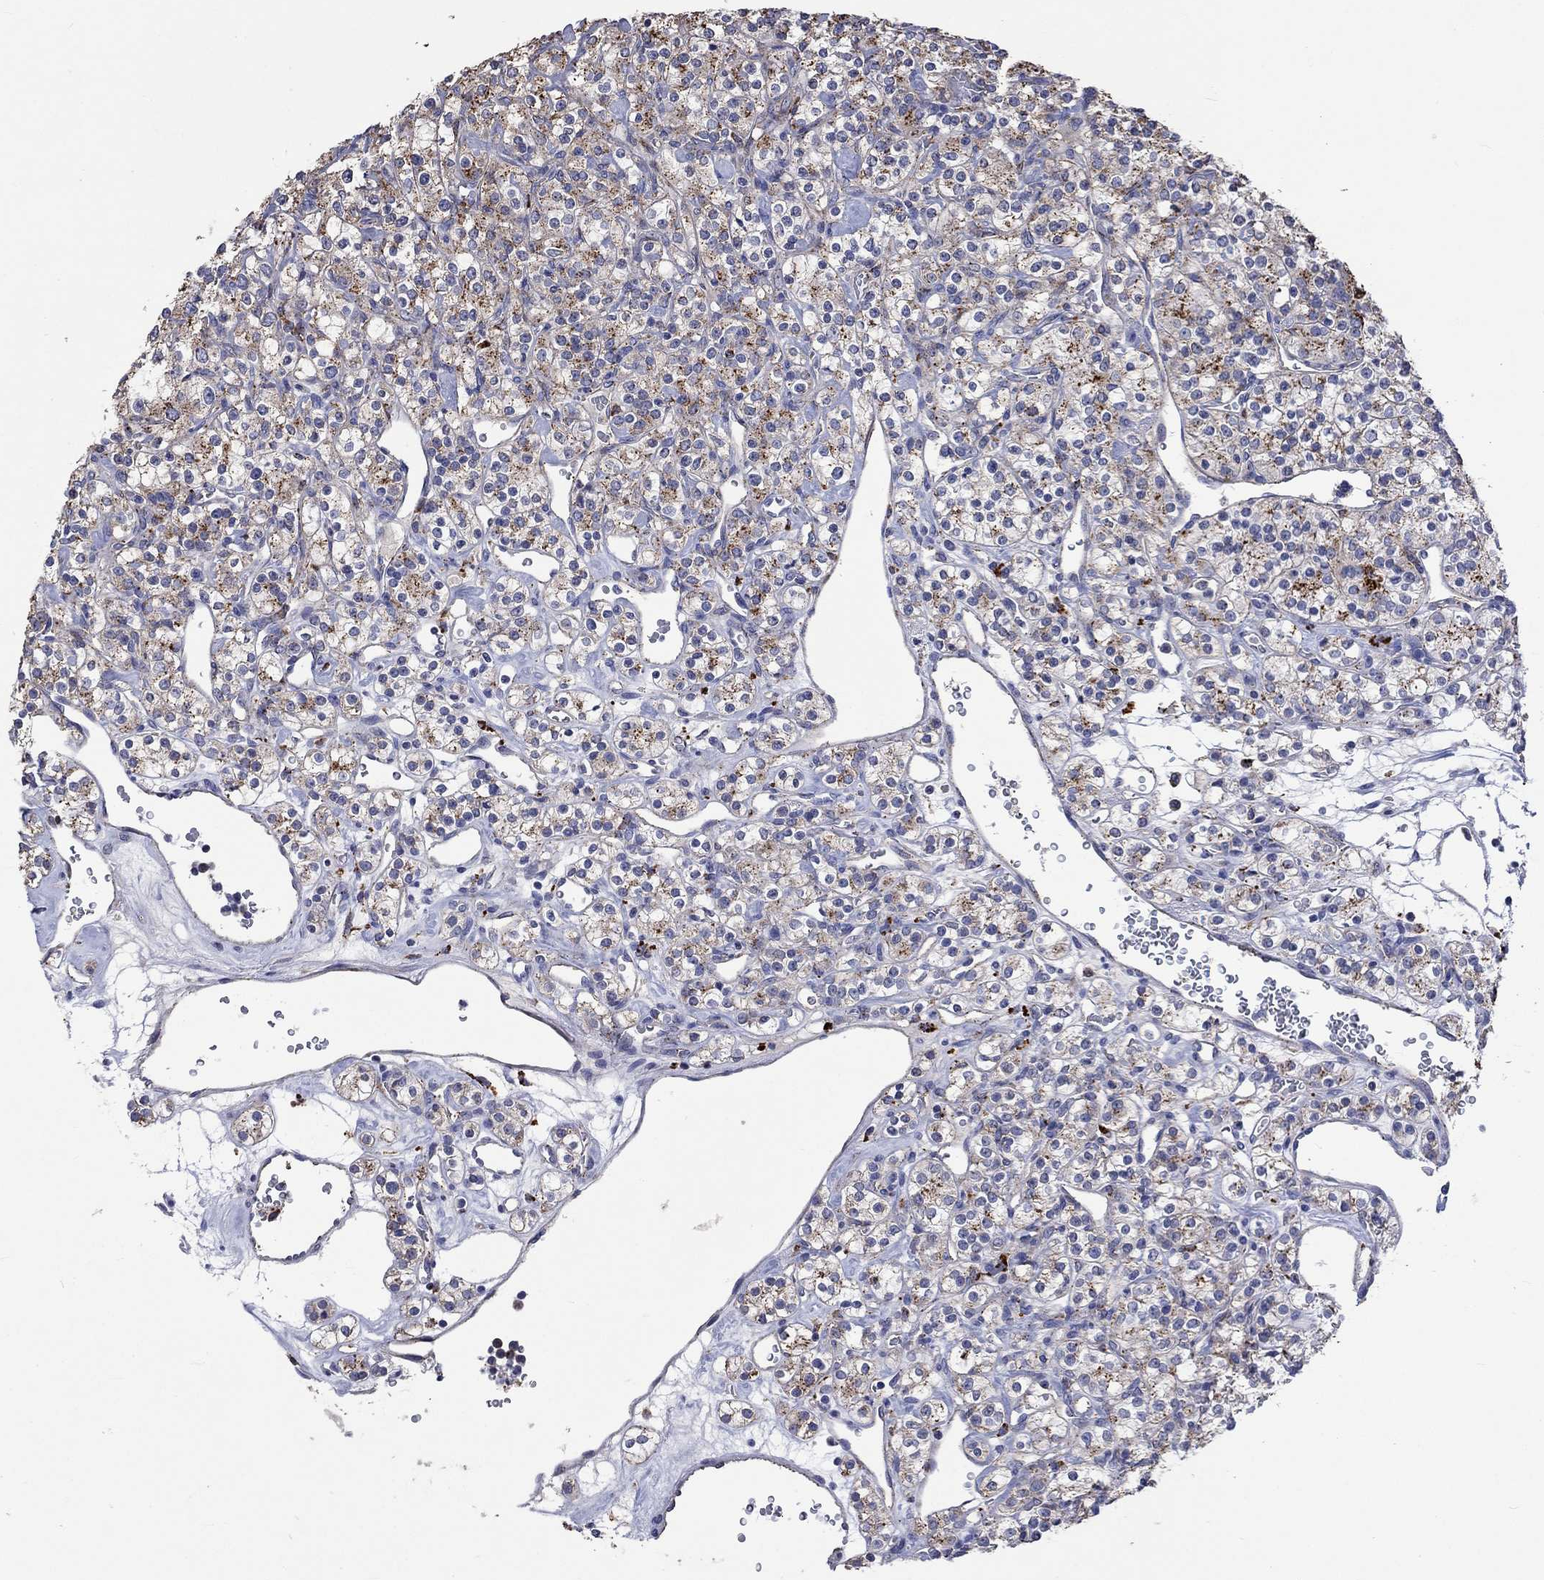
{"staining": {"intensity": "moderate", "quantity": ">75%", "location": "cytoplasmic/membranous"}, "tissue": "renal cancer", "cell_type": "Tumor cells", "image_type": "cancer", "snomed": [{"axis": "morphology", "description": "Adenocarcinoma, NOS"}, {"axis": "topography", "description": "Kidney"}], "caption": "Immunohistochemical staining of human renal cancer reveals medium levels of moderate cytoplasmic/membranous expression in about >75% of tumor cells.", "gene": "CTSB", "patient": {"sex": "male", "age": 77}}